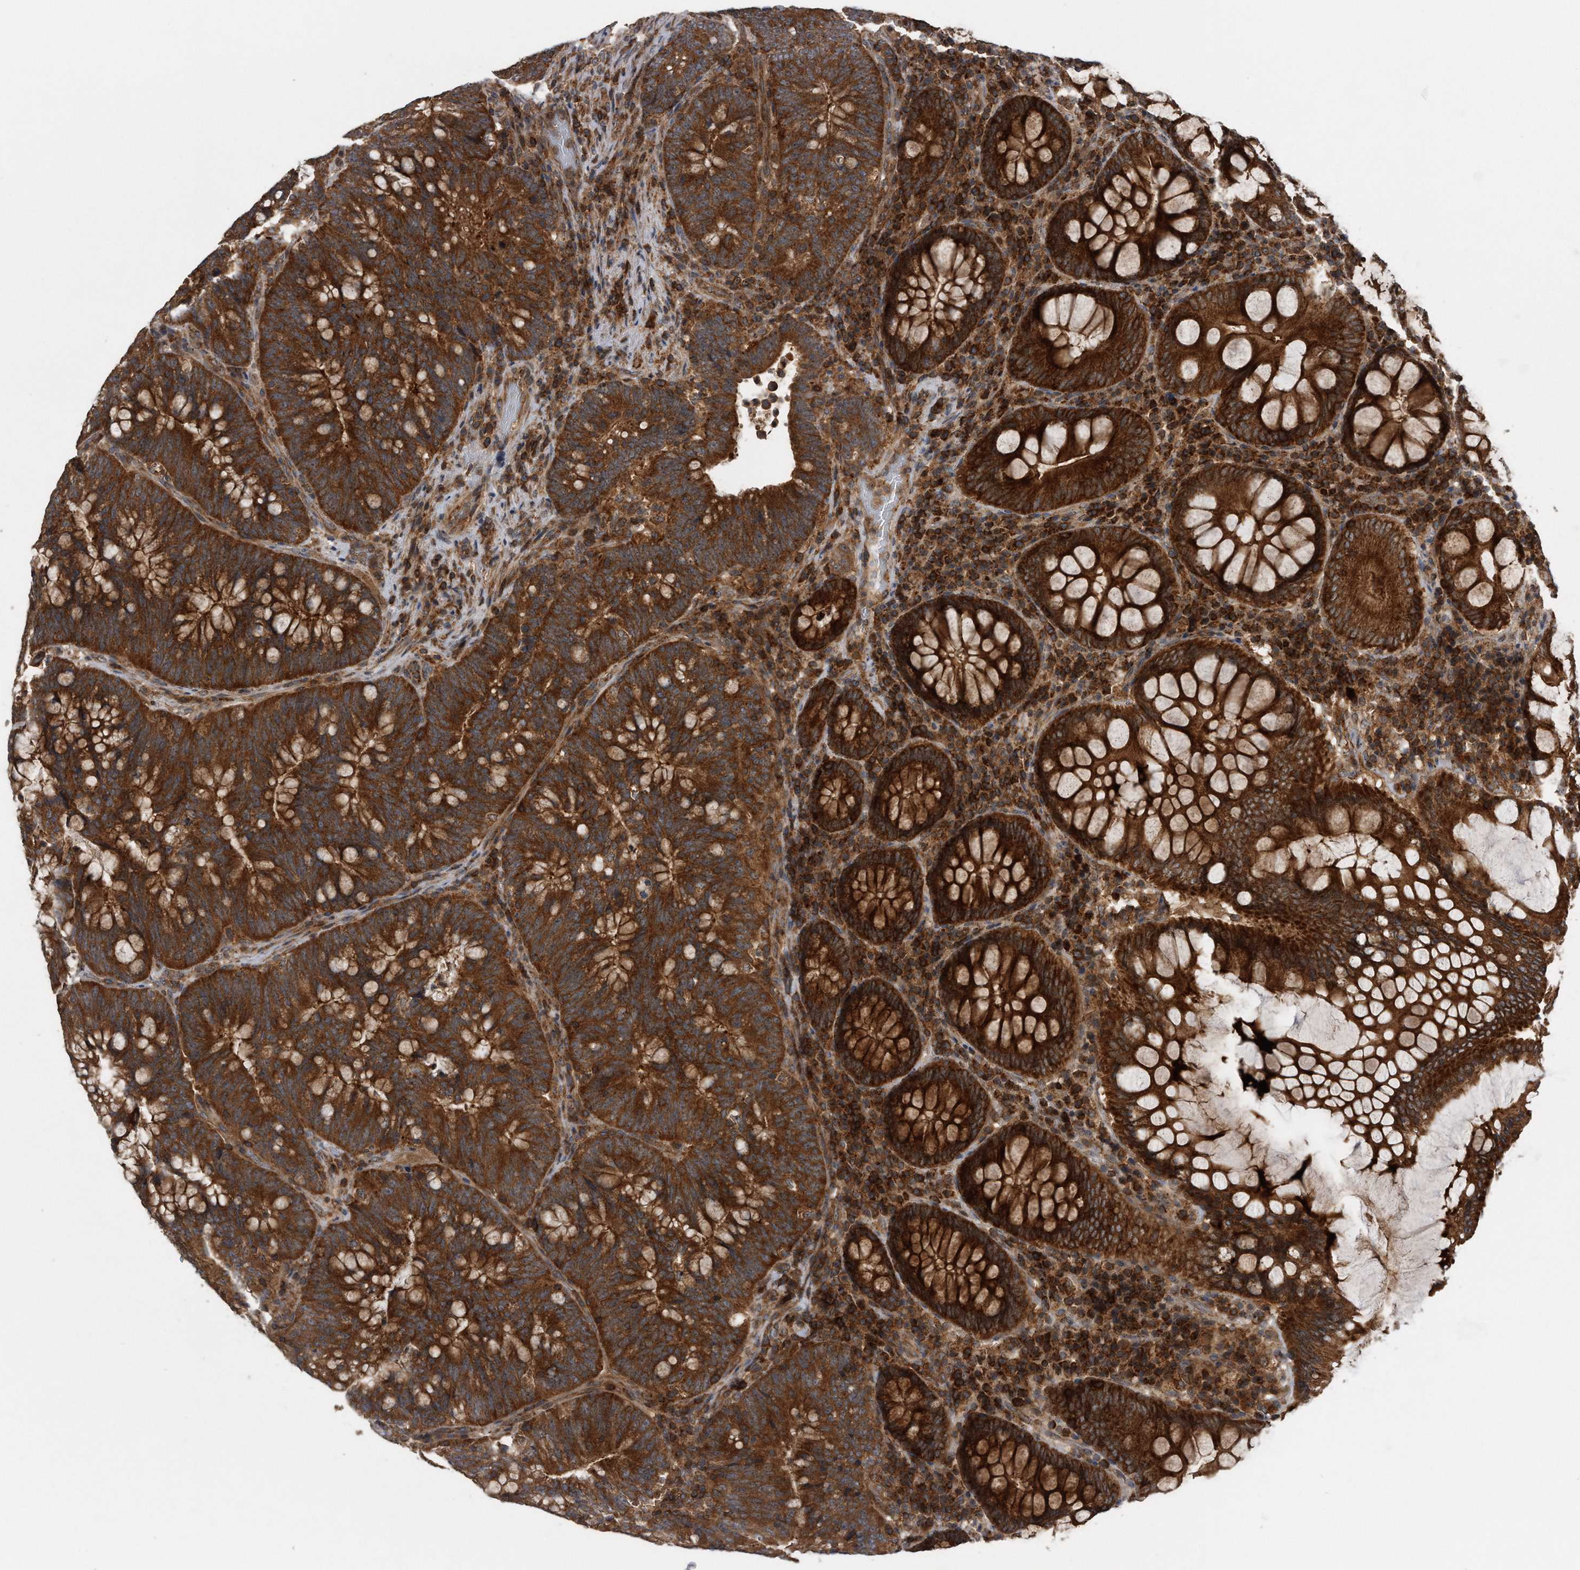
{"staining": {"intensity": "strong", "quantity": ">75%", "location": "cytoplasmic/membranous"}, "tissue": "colorectal cancer", "cell_type": "Tumor cells", "image_type": "cancer", "snomed": [{"axis": "morphology", "description": "Adenocarcinoma, NOS"}, {"axis": "topography", "description": "Colon"}], "caption": "Human colorectal cancer stained with a brown dye demonstrates strong cytoplasmic/membranous positive positivity in approximately >75% of tumor cells.", "gene": "ALPK2", "patient": {"sex": "female", "age": 66}}